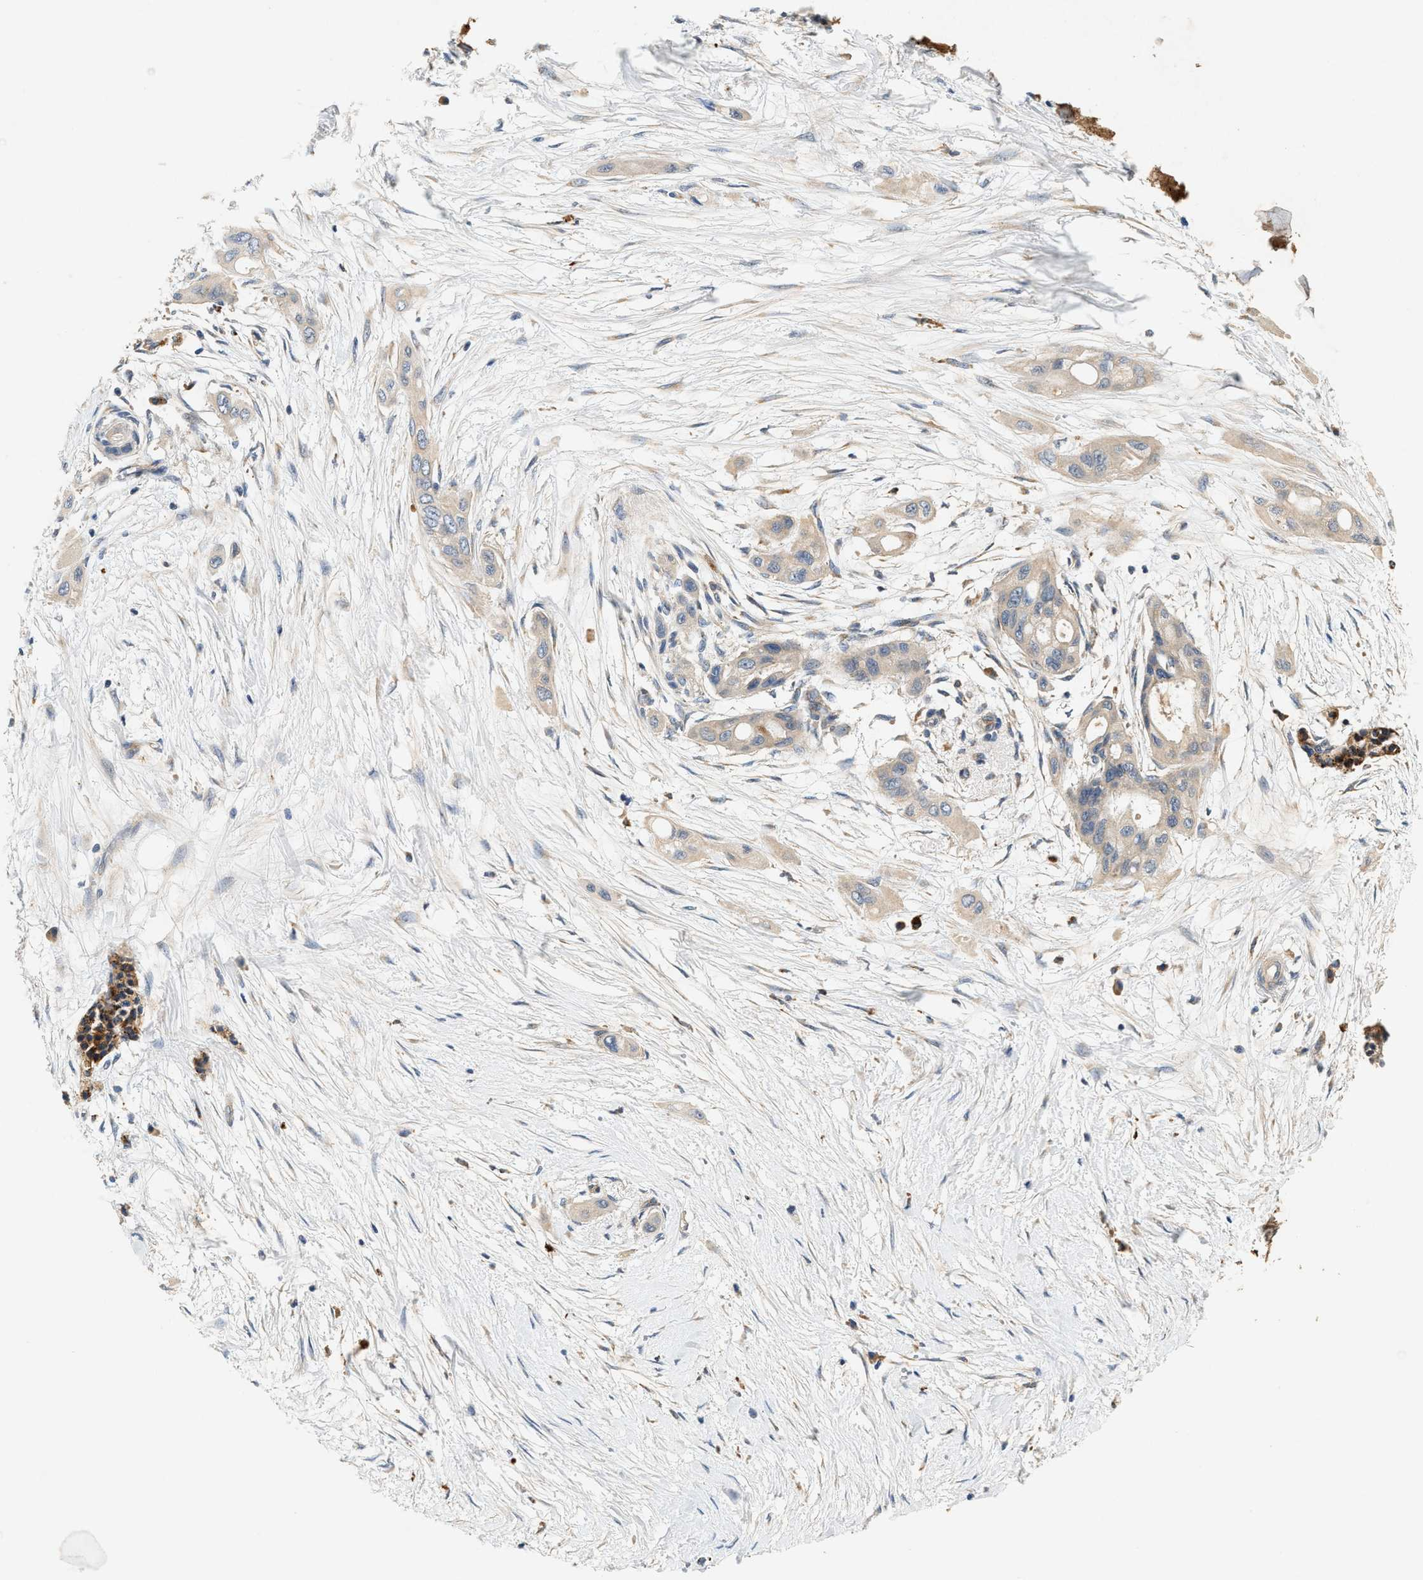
{"staining": {"intensity": "weak", "quantity": ">75%", "location": "cytoplasmic/membranous"}, "tissue": "pancreatic cancer", "cell_type": "Tumor cells", "image_type": "cancer", "snomed": [{"axis": "morphology", "description": "Adenocarcinoma, NOS"}, {"axis": "topography", "description": "Pancreas"}], "caption": "Approximately >75% of tumor cells in adenocarcinoma (pancreatic) reveal weak cytoplasmic/membranous protein positivity as visualized by brown immunohistochemical staining.", "gene": "DUSP10", "patient": {"sex": "male", "age": 59}}